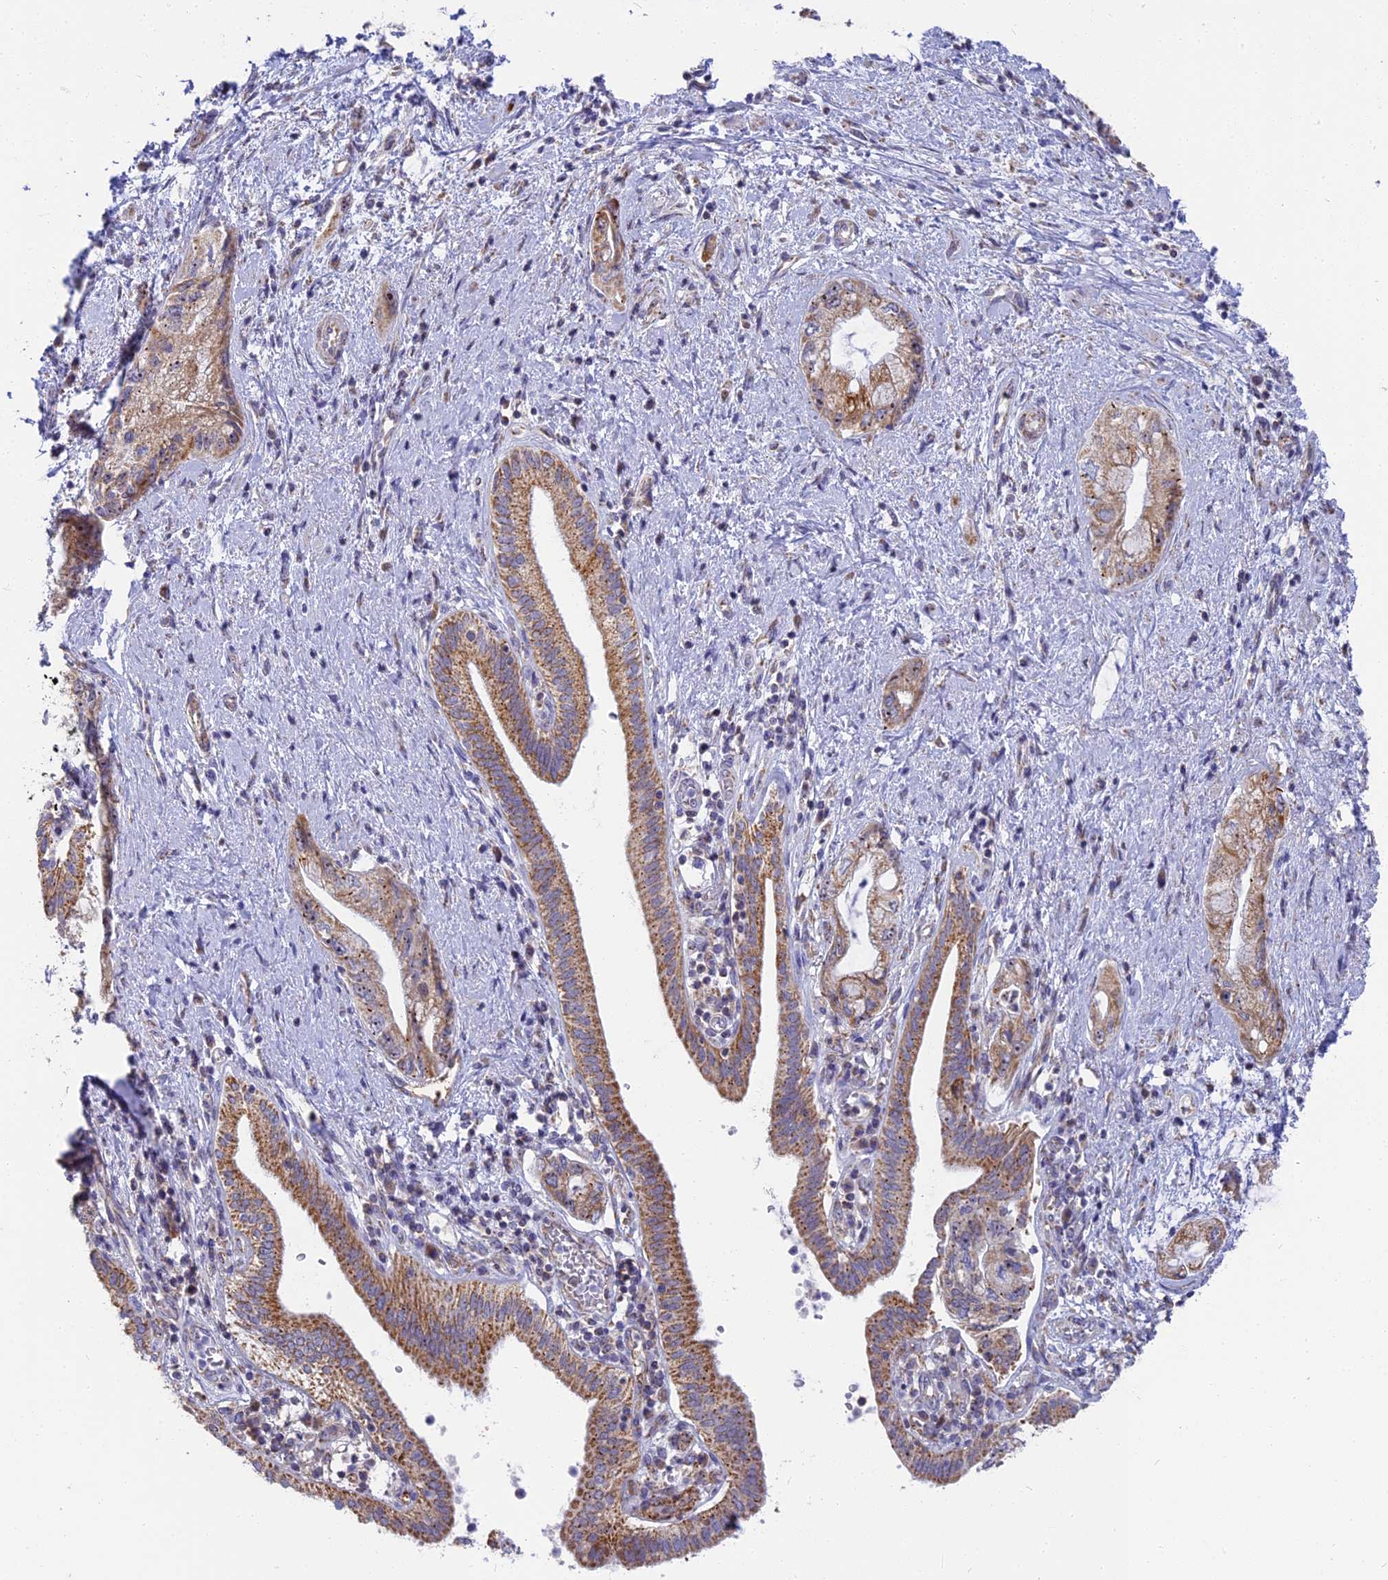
{"staining": {"intensity": "moderate", "quantity": "25%-75%", "location": "cytoplasmic/membranous"}, "tissue": "pancreatic cancer", "cell_type": "Tumor cells", "image_type": "cancer", "snomed": [{"axis": "morphology", "description": "Adenocarcinoma, NOS"}, {"axis": "topography", "description": "Pancreas"}], "caption": "Tumor cells display medium levels of moderate cytoplasmic/membranous staining in about 25%-75% of cells in human pancreatic cancer. Using DAB (brown) and hematoxylin (blue) stains, captured at high magnification using brightfield microscopy.", "gene": "DTWD1", "patient": {"sex": "female", "age": 73}}